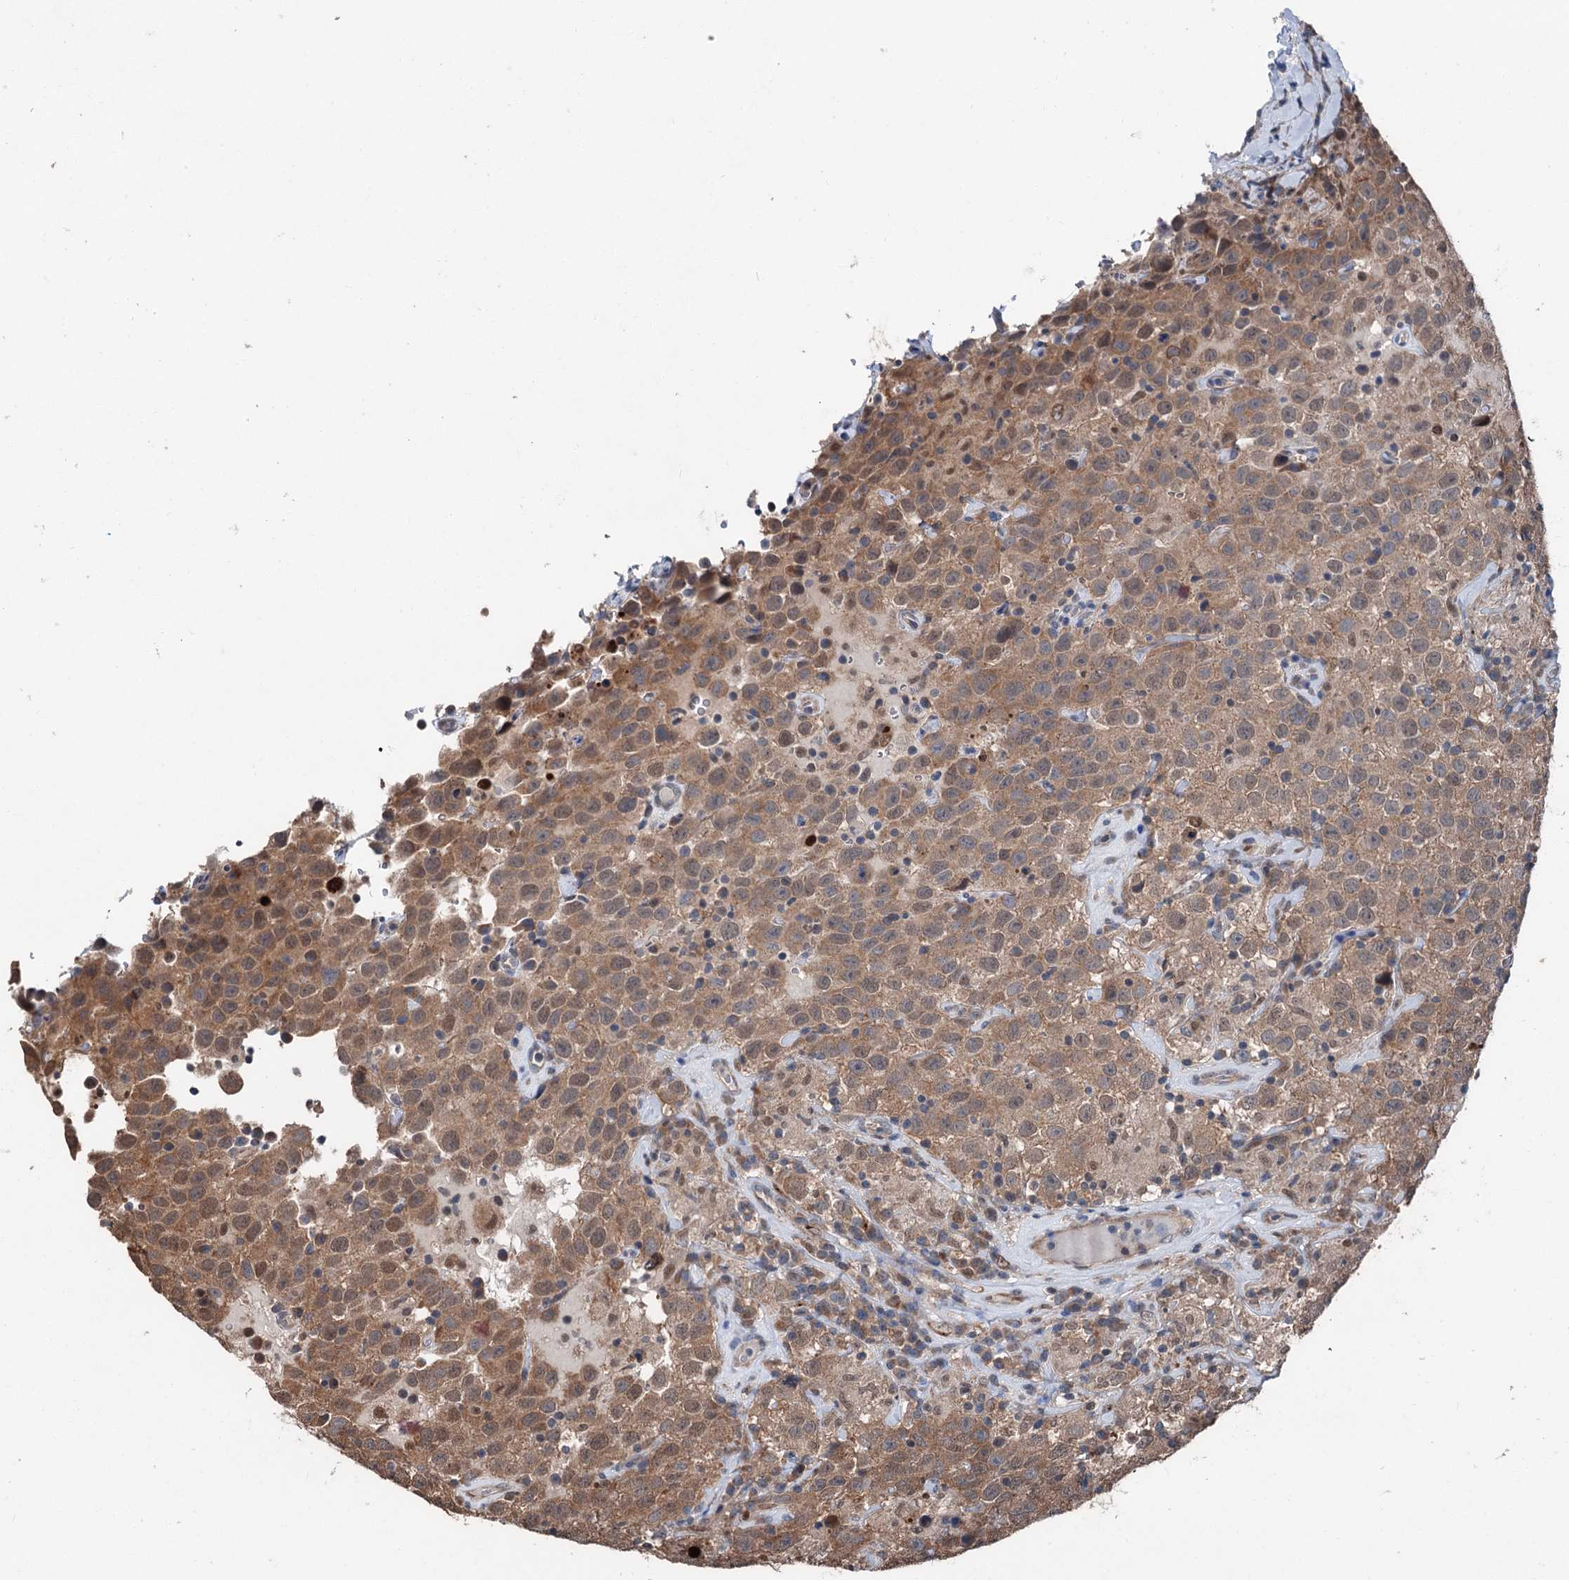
{"staining": {"intensity": "moderate", "quantity": ">75%", "location": "cytoplasmic/membranous"}, "tissue": "testis cancer", "cell_type": "Tumor cells", "image_type": "cancer", "snomed": [{"axis": "morphology", "description": "Seminoma, NOS"}, {"axis": "topography", "description": "Testis"}], "caption": "Tumor cells display moderate cytoplasmic/membranous staining in about >75% of cells in testis cancer.", "gene": "PSMD13", "patient": {"sex": "male", "age": 41}}